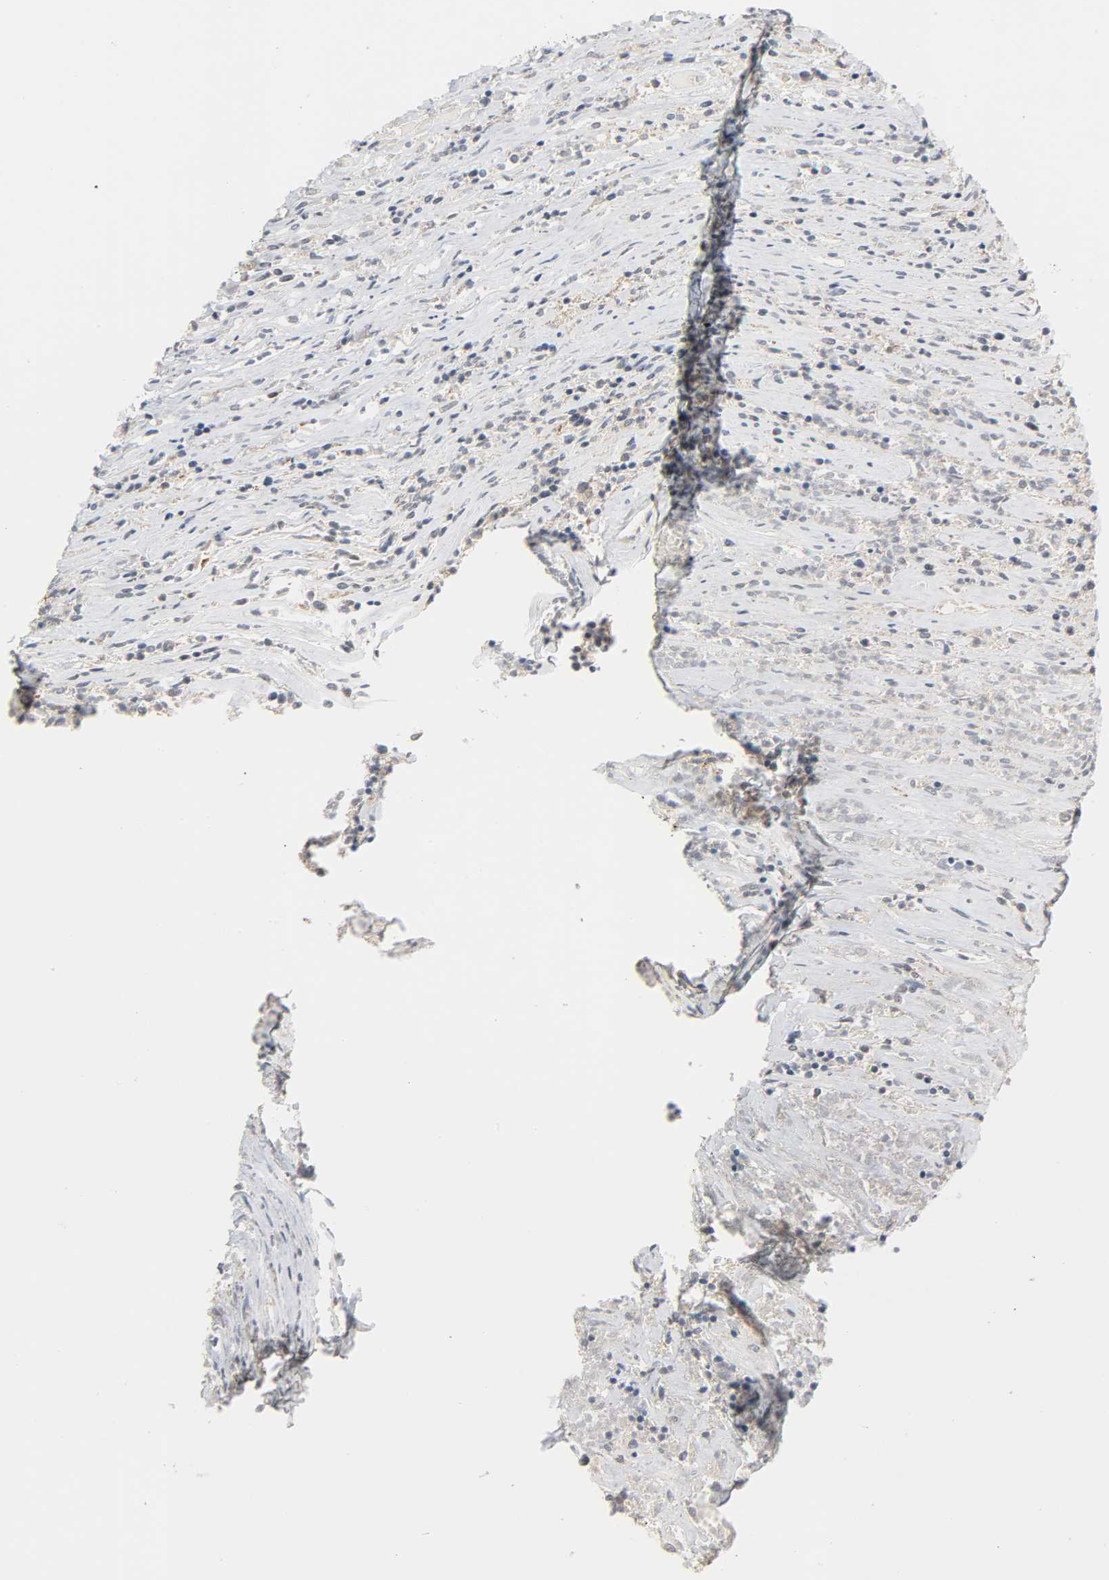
{"staining": {"intensity": "moderate", "quantity": ">75%", "location": "cytoplasmic/membranous"}, "tissue": "lymphoma", "cell_type": "Tumor cells", "image_type": "cancer", "snomed": [{"axis": "morphology", "description": "Malignant lymphoma, non-Hodgkin's type, High grade"}, {"axis": "topography", "description": "Lymph node"}], "caption": "The photomicrograph displays staining of malignant lymphoma, non-Hodgkin's type (high-grade), revealing moderate cytoplasmic/membranous protein staining (brown color) within tumor cells.", "gene": "CLIP1", "patient": {"sex": "female", "age": 73}}